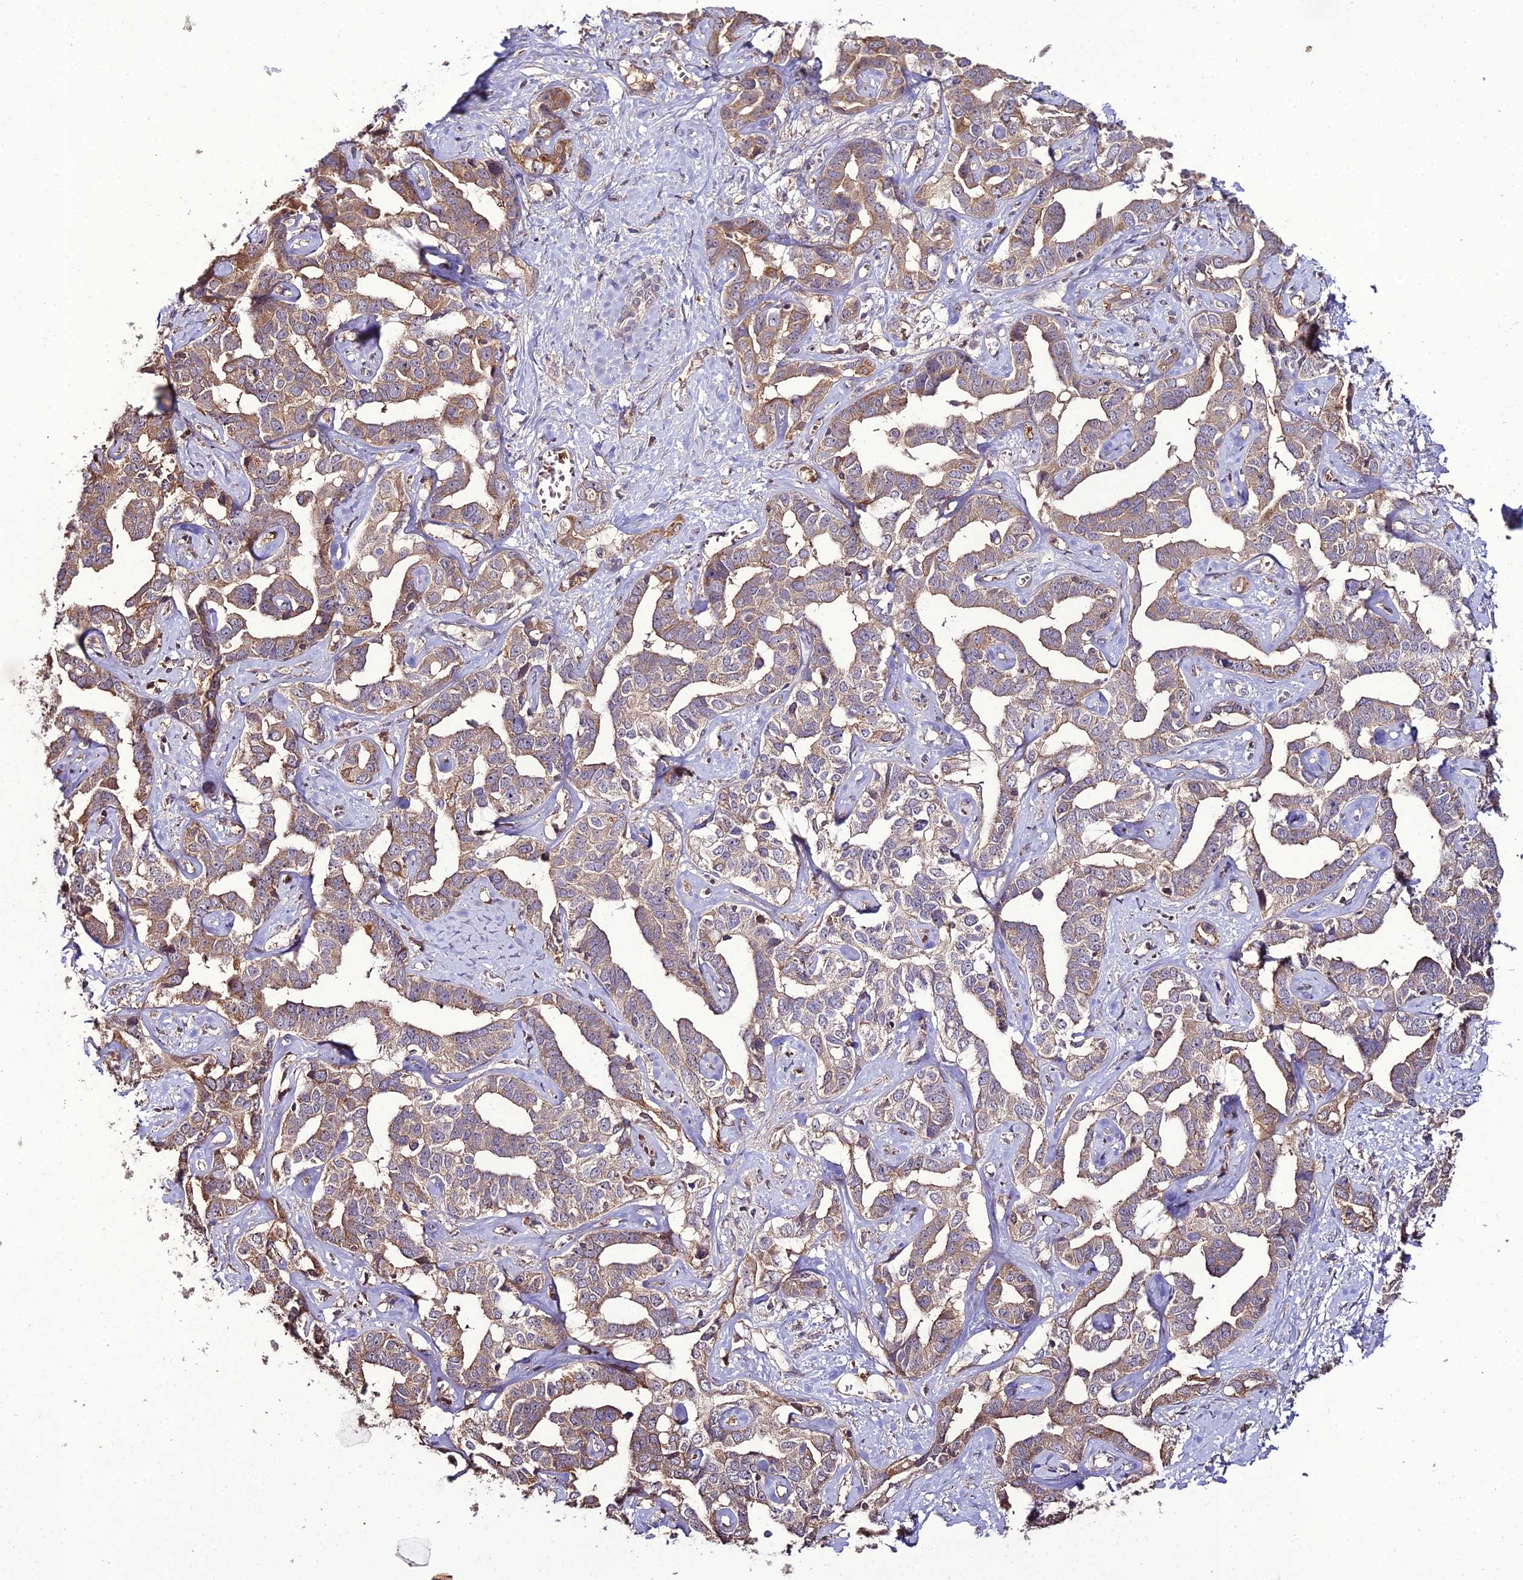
{"staining": {"intensity": "weak", "quantity": ">75%", "location": "cytoplasmic/membranous"}, "tissue": "liver cancer", "cell_type": "Tumor cells", "image_type": "cancer", "snomed": [{"axis": "morphology", "description": "Cholangiocarcinoma"}, {"axis": "topography", "description": "Liver"}], "caption": "Liver cholangiocarcinoma stained for a protein shows weak cytoplasmic/membranous positivity in tumor cells.", "gene": "KCTD16", "patient": {"sex": "male", "age": 59}}